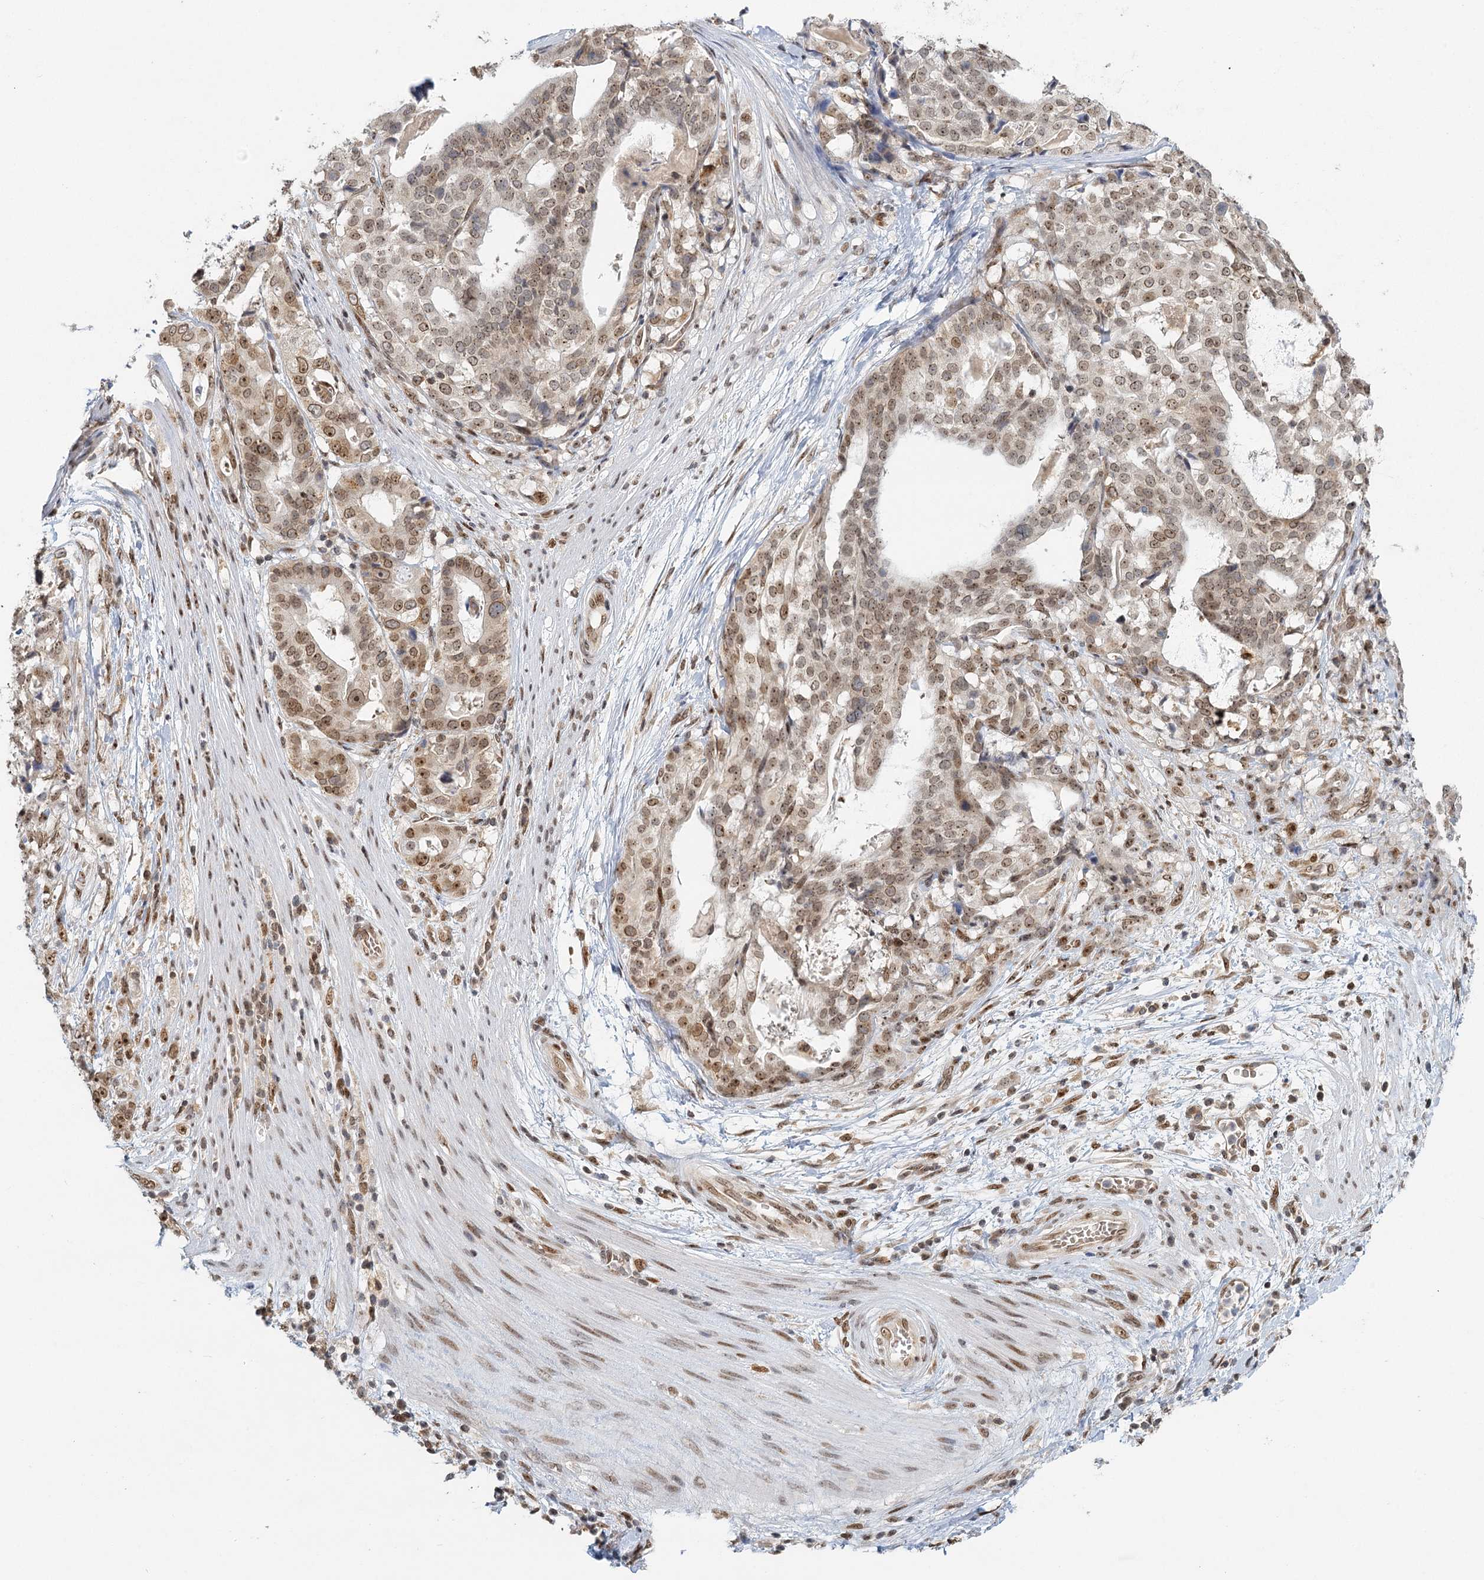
{"staining": {"intensity": "moderate", "quantity": ">75%", "location": "nuclear"}, "tissue": "stomach cancer", "cell_type": "Tumor cells", "image_type": "cancer", "snomed": [{"axis": "morphology", "description": "Adenocarcinoma, NOS"}, {"axis": "topography", "description": "Stomach"}], "caption": "Immunohistochemistry of stomach adenocarcinoma shows medium levels of moderate nuclear expression in approximately >75% of tumor cells.", "gene": "TREX1", "patient": {"sex": "male", "age": 48}}